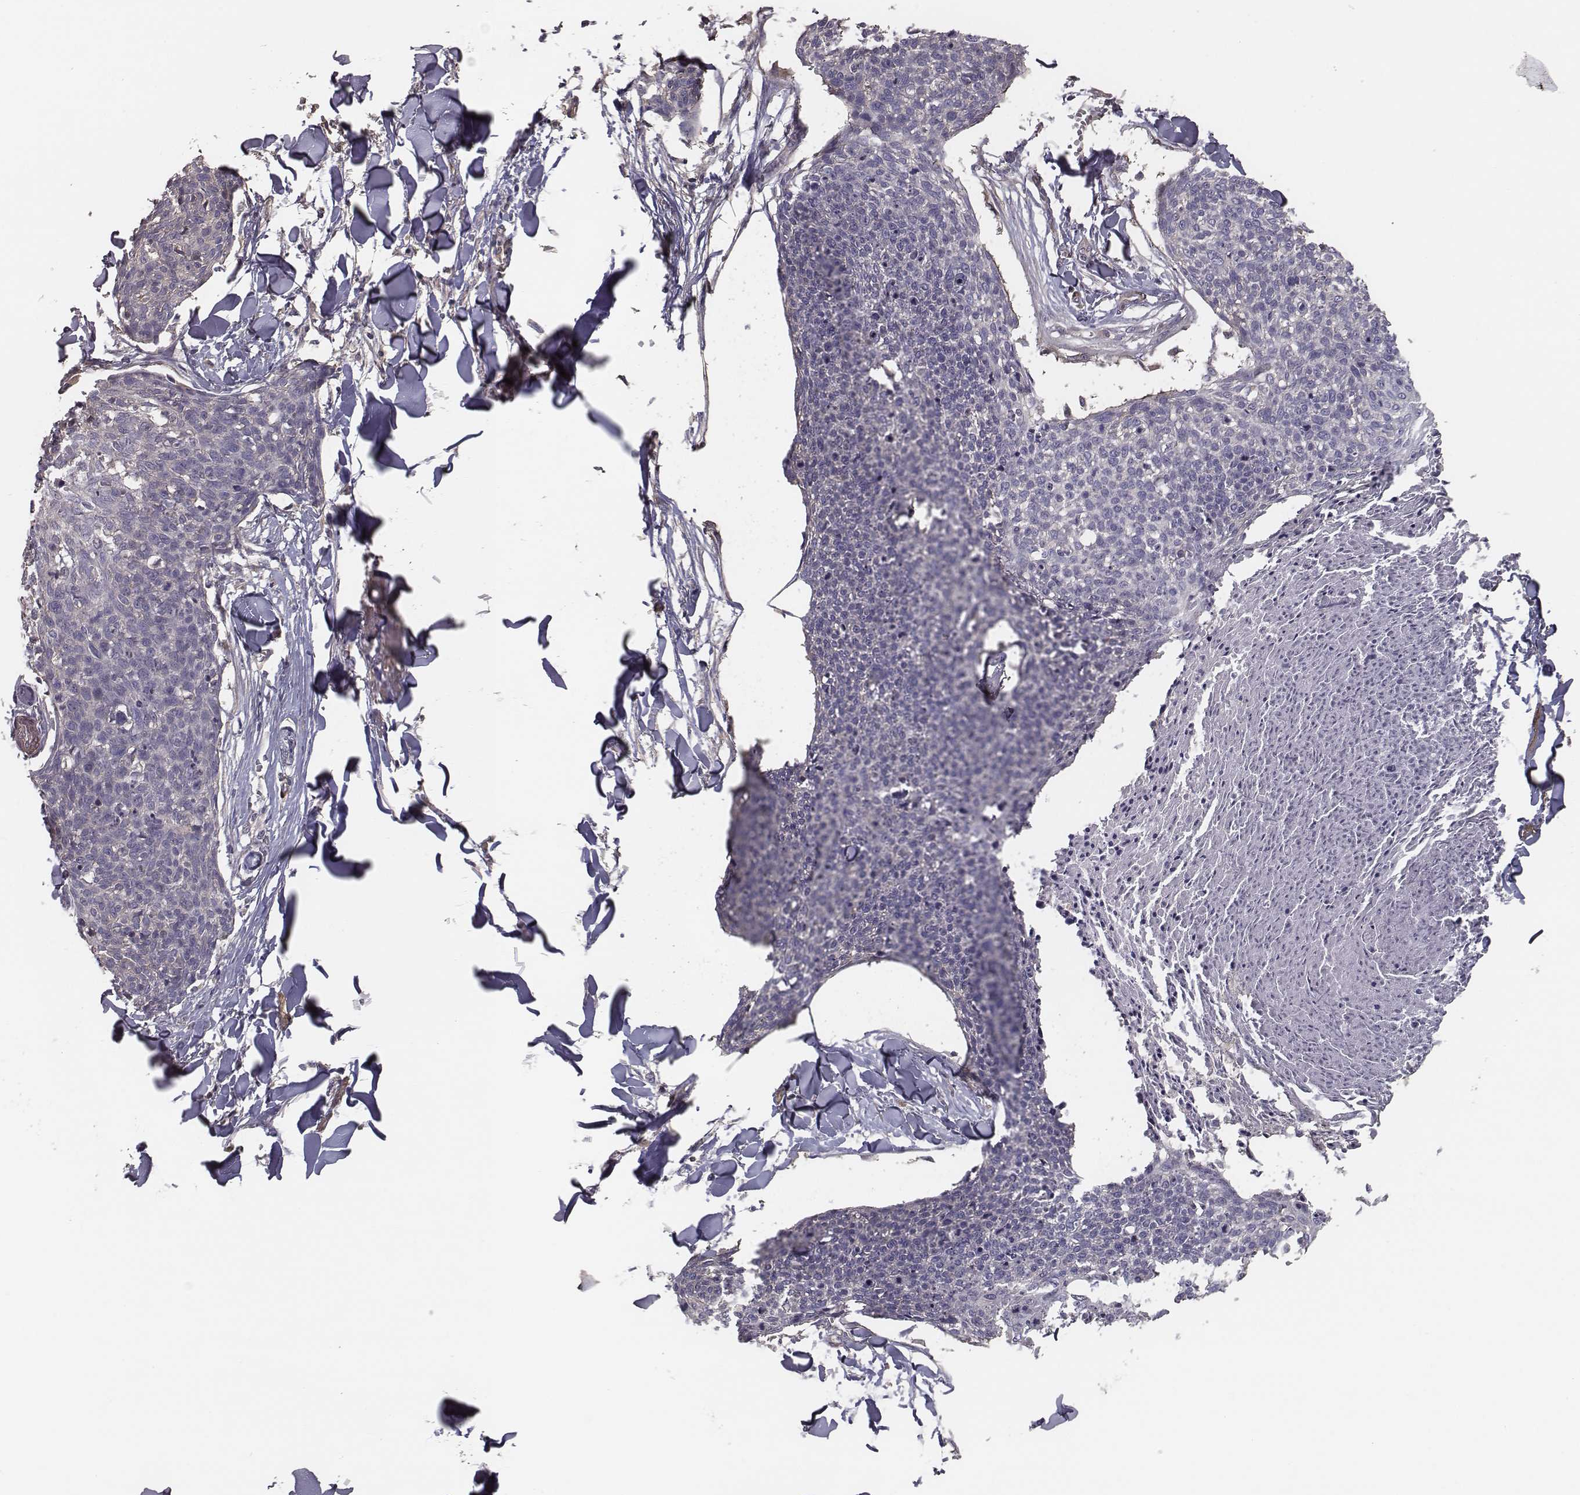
{"staining": {"intensity": "negative", "quantity": "none", "location": "none"}, "tissue": "skin cancer", "cell_type": "Tumor cells", "image_type": "cancer", "snomed": [{"axis": "morphology", "description": "Squamous cell carcinoma, NOS"}, {"axis": "topography", "description": "Skin"}, {"axis": "topography", "description": "Vulva"}], "caption": "High power microscopy micrograph of an IHC image of skin cancer, revealing no significant expression in tumor cells. (Brightfield microscopy of DAB (3,3'-diaminobenzidine) immunohistochemistry (IHC) at high magnification).", "gene": "ISYNA1", "patient": {"sex": "female", "age": 75}}